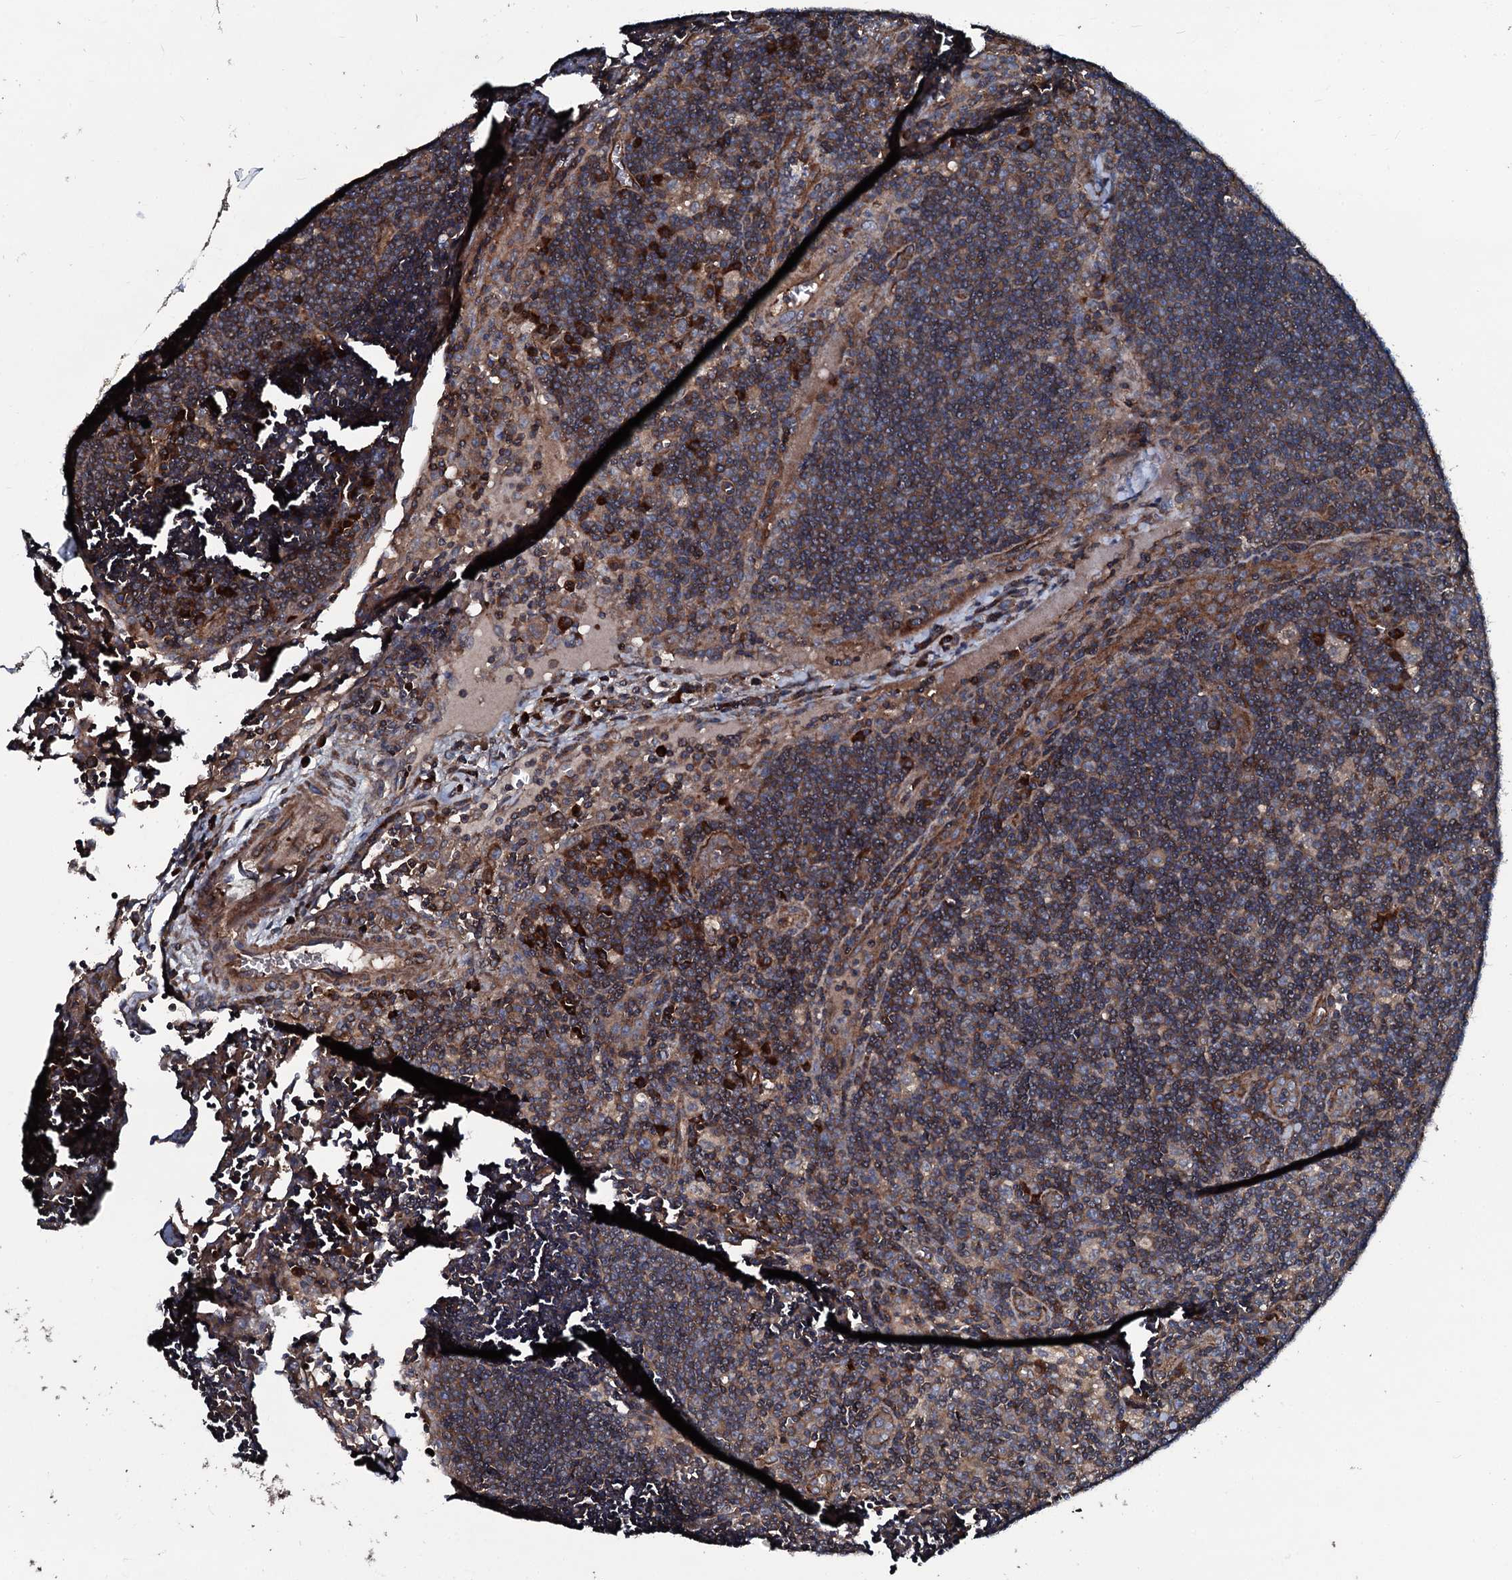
{"staining": {"intensity": "moderate", "quantity": "25%-75%", "location": "cytoplasmic/membranous"}, "tissue": "lymph node", "cell_type": "Germinal center cells", "image_type": "normal", "snomed": [{"axis": "morphology", "description": "Normal tissue, NOS"}, {"axis": "topography", "description": "Lymph node"}], "caption": "Moderate cytoplasmic/membranous expression for a protein is present in about 25%-75% of germinal center cells of unremarkable lymph node using IHC.", "gene": "USPL1", "patient": {"sex": "male", "age": 58}}